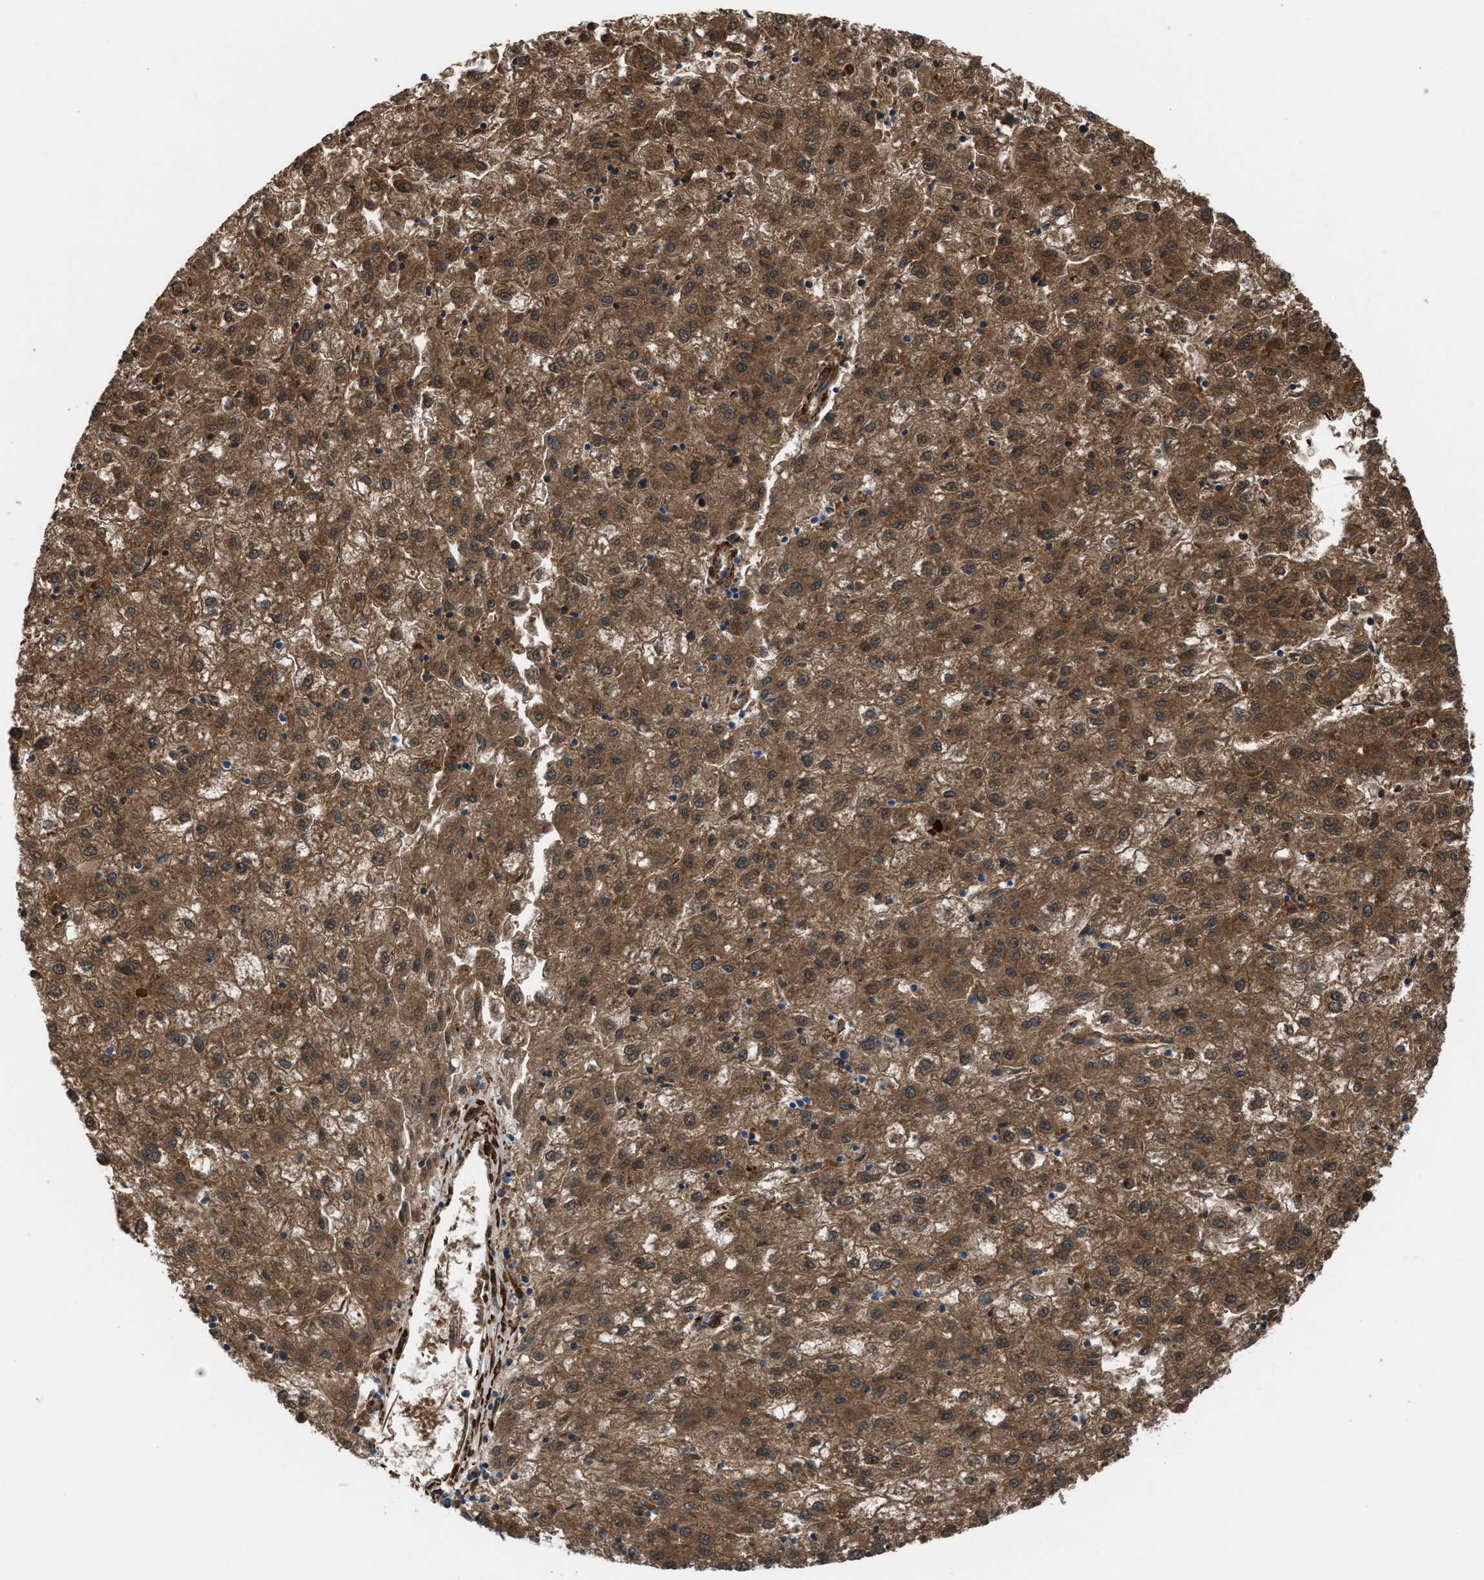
{"staining": {"intensity": "moderate", "quantity": ">75%", "location": "cytoplasmic/membranous"}, "tissue": "liver cancer", "cell_type": "Tumor cells", "image_type": "cancer", "snomed": [{"axis": "morphology", "description": "Carcinoma, Hepatocellular, NOS"}, {"axis": "topography", "description": "Liver"}], "caption": "A medium amount of moderate cytoplasmic/membranous expression is seen in about >75% of tumor cells in liver cancer (hepatocellular carcinoma) tissue.", "gene": "NQO2", "patient": {"sex": "male", "age": 72}}